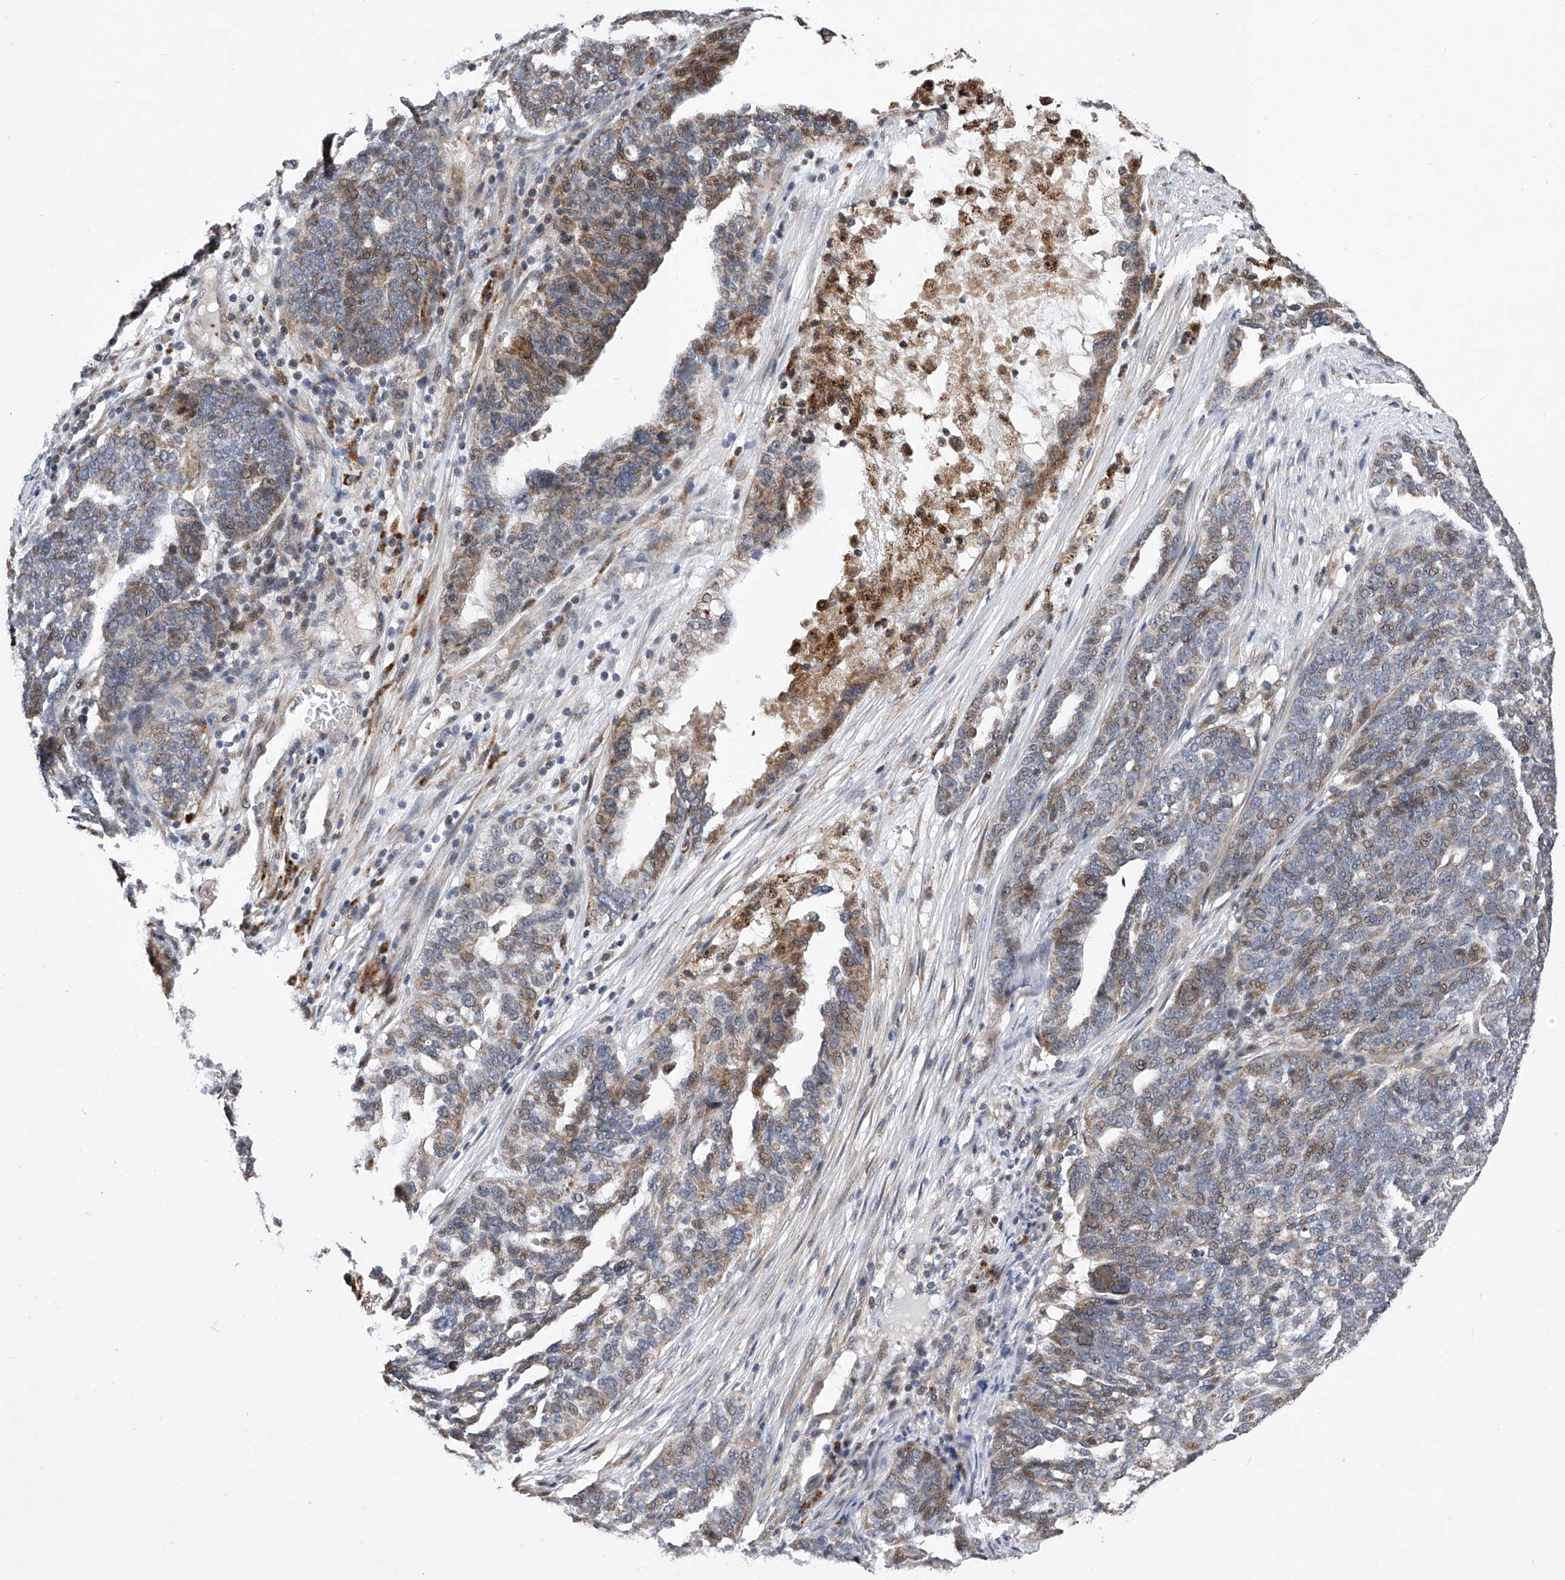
{"staining": {"intensity": "moderate", "quantity": "<25%", "location": "cytoplasmic/membranous,nuclear"}, "tissue": "ovarian cancer", "cell_type": "Tumor cells", "image_type": "cancer", "snomed": [{"axis": "morphology", "description": "Cystadenocarcinoma, serous, NOS"}, {"axis": "topography", "description": "Ovary"}], "caption": "A micrograph of human serous cystadenocarcinoma (ovarian) stained for a protein reveals moderate cytoplasmic/membranous and nuclear brown staining in tumor cells.", "gene": "FARP2", "patient": {"sex": "female", "age": 59}}